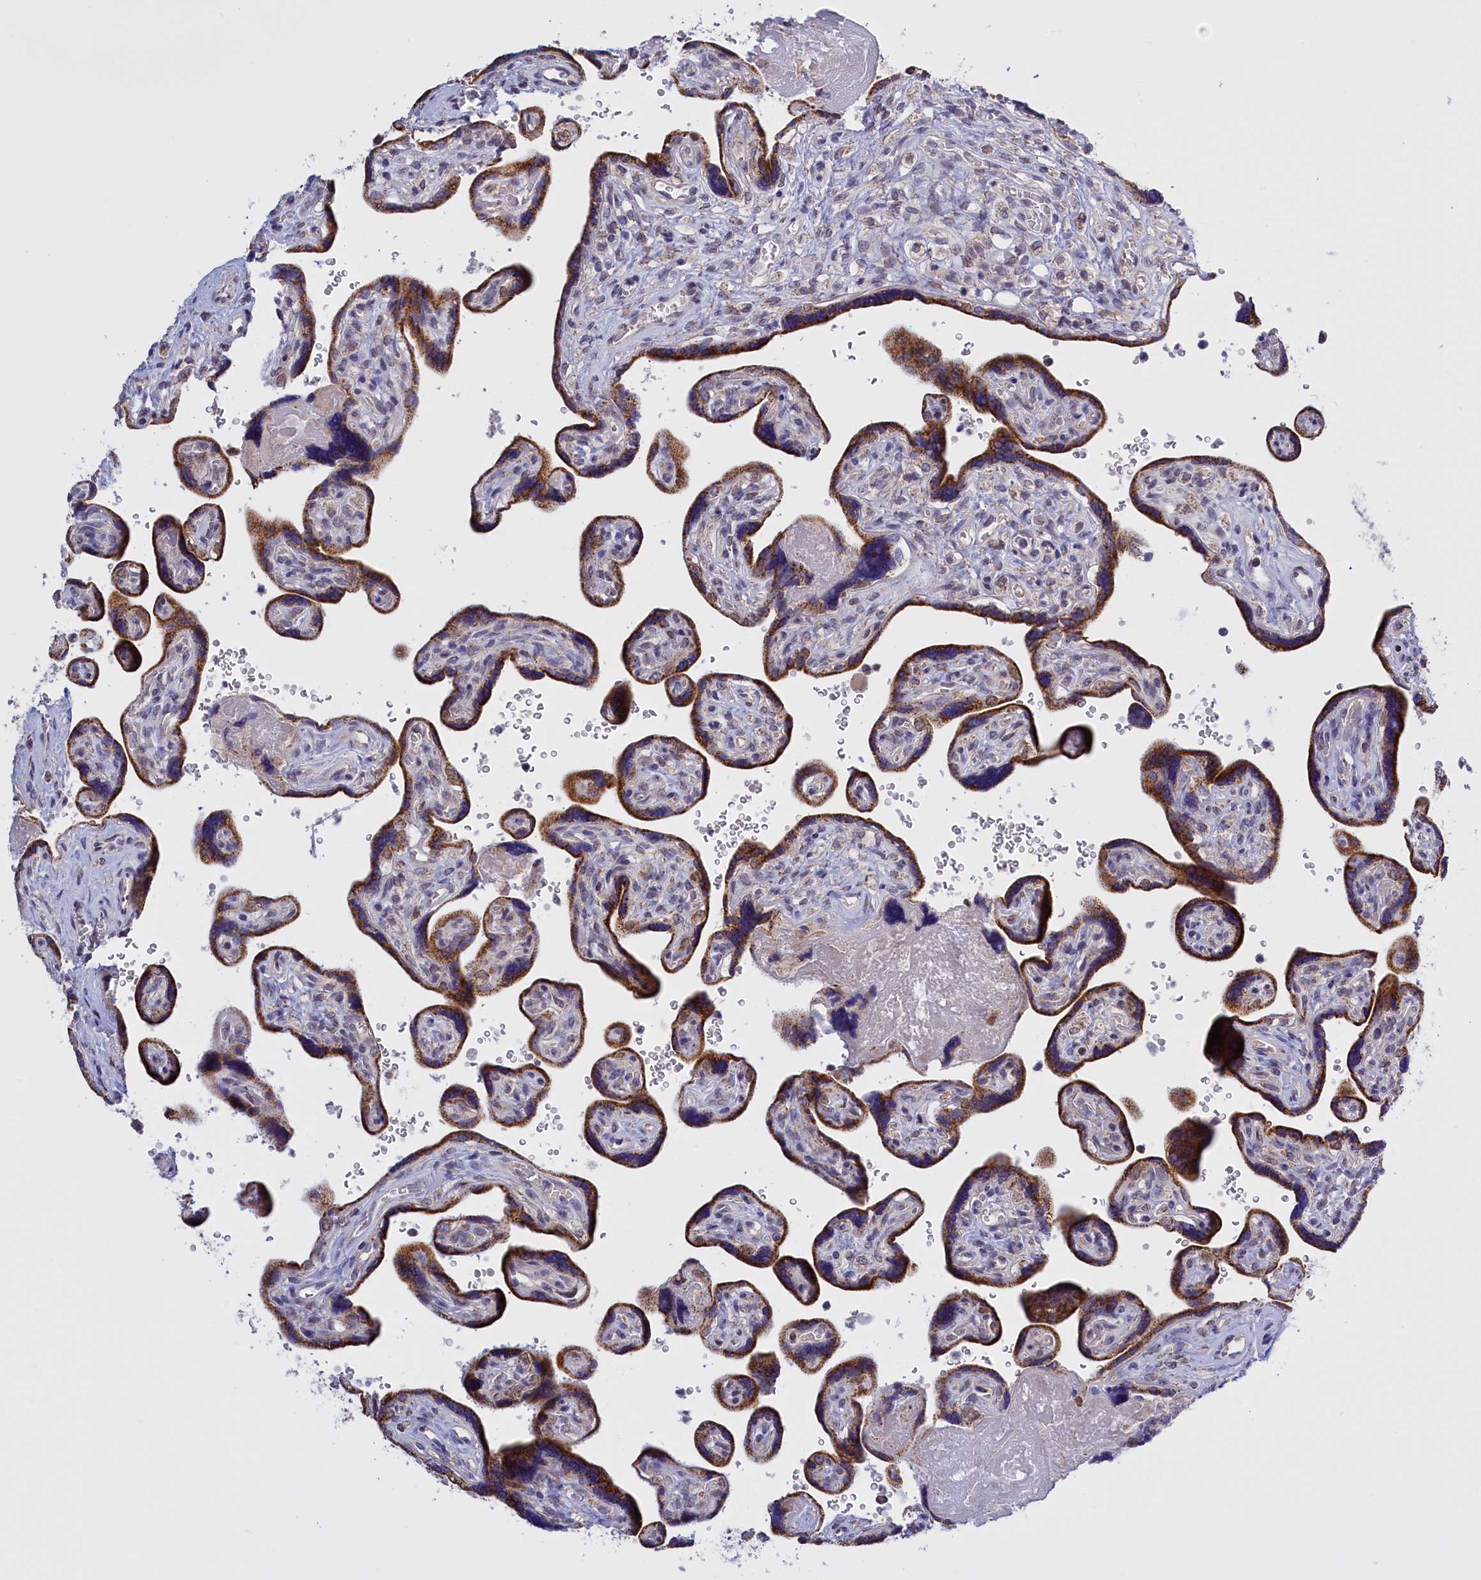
{"staining": {"intensity": "strong", "quantity": "25%-75%", "location": "cytoplasmic/membranous"}, "tissue": "placenta", "cell_type": "Trophoblastic cells", "image_type": "normal", "snomed": [{"axis": "morphology", "description": "Normal tissue, NOS"}, {"axis": "topography", "description": "Placenta"}], "caption": "Immunohistochemistry (DAB (3,3'-diaminobenzidine)) staining of unremarkable placenta shows strong cytoplasmic/membranous protein expression in about 25%-75% of trophoblastic cells.", "gene": "FAM149B1", "patient": {"sex": "female", "age": 39}}